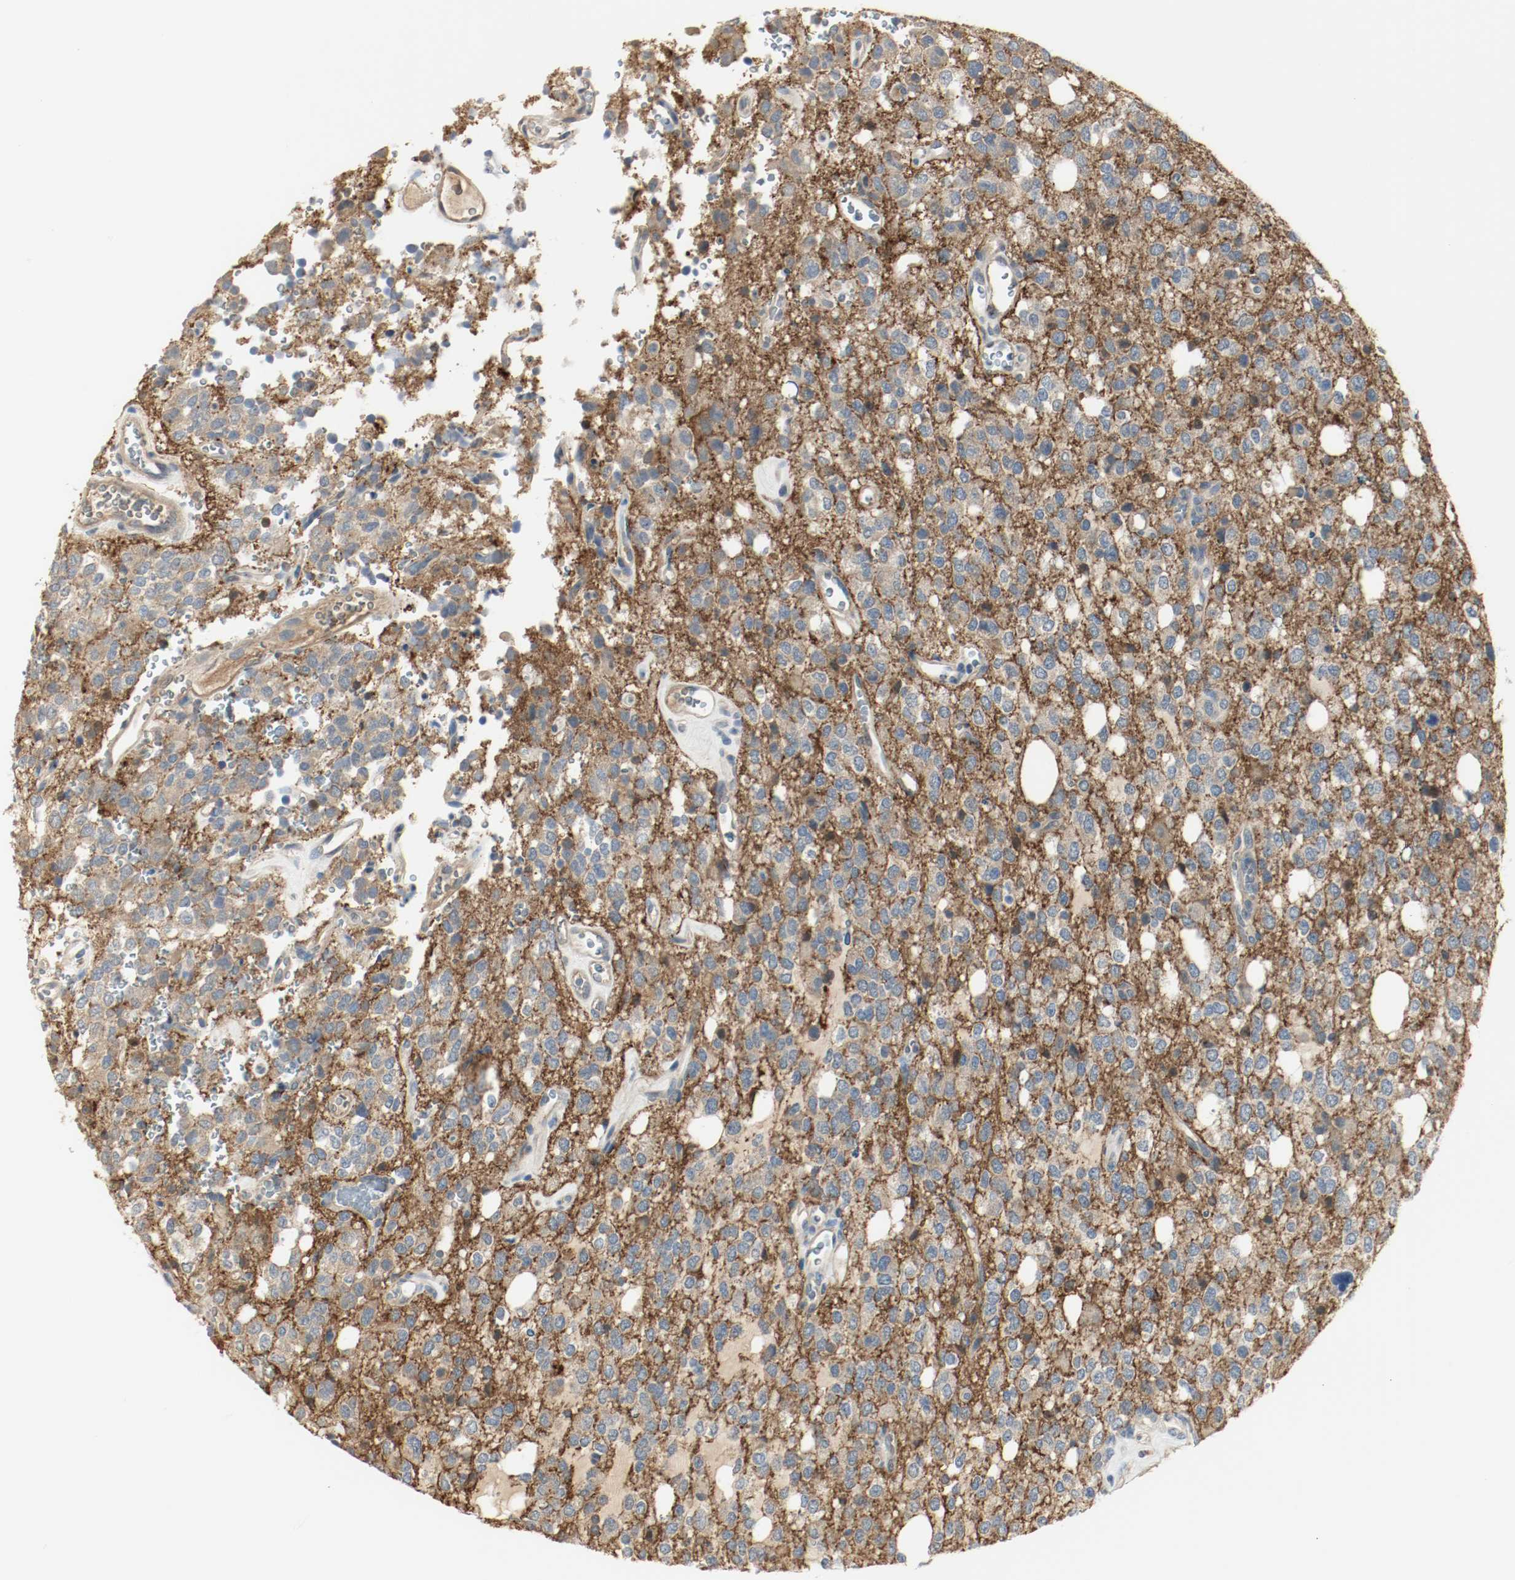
{"staining": {"intensity": "moderate", "quantity": ">75%", "location": "cytoplasmic/membranous"}, "tissue": "glioma", "cell_type": "Tumor cells", "image_type": "cancer", "snomed": [{"axis": "morphology", "description": "Glioma, malignant, High grade"}, {"axis": "topography", "description": "Brain"}], "caption": "Immunohistochemistry (DAB (3,3'-diaminobenzidine)) staining of human malignant glioma (high-grade) shows moderate cytoplasmic/membranous protein staining in approximately >75% of tumor cells. Nuclei are stained in blue.", "gene": "MELTF", "patient": {"sex": "male", "age": 47}}